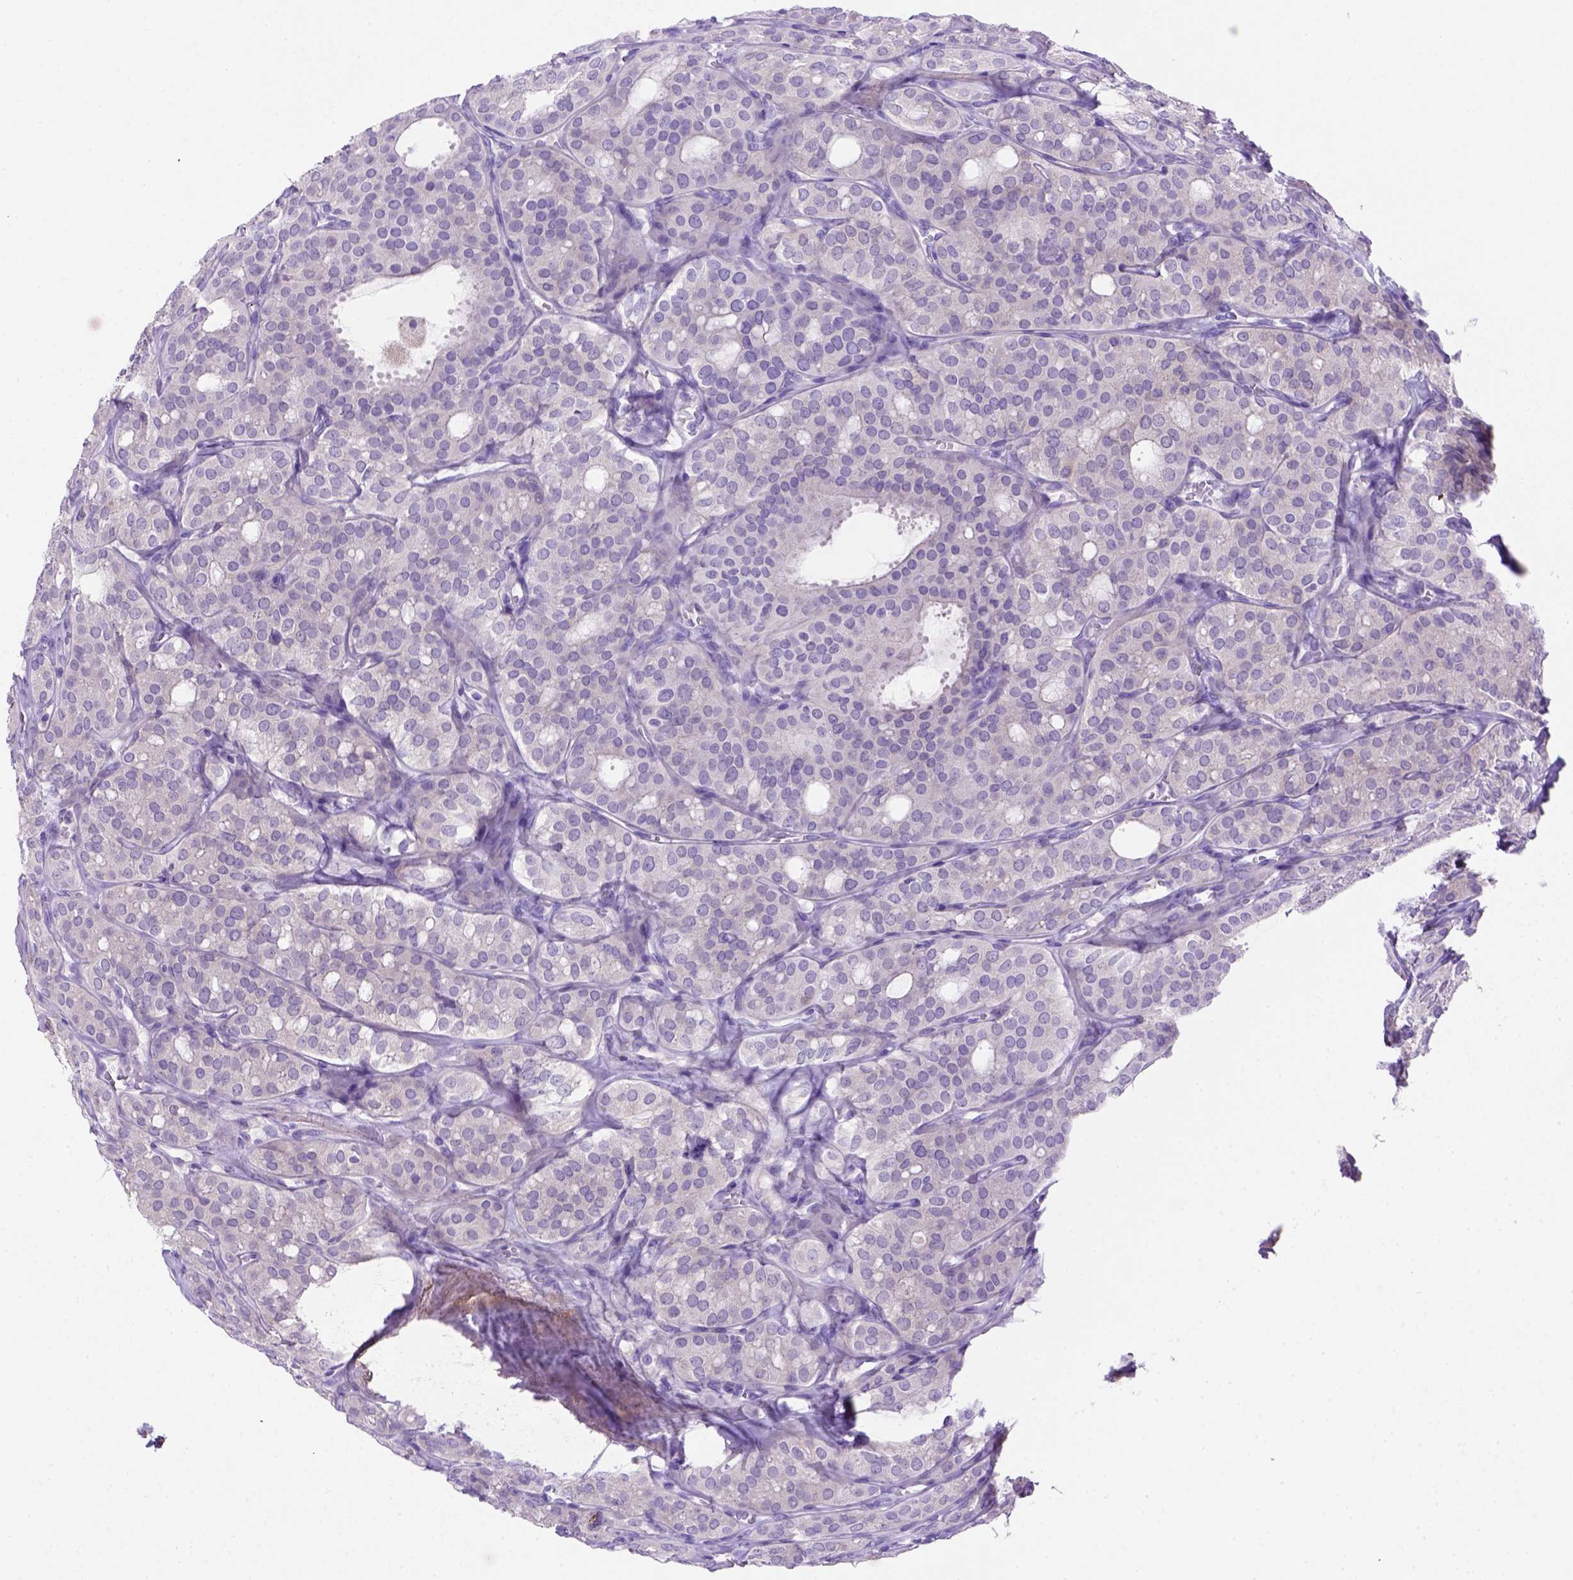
{"staining": {"intensity": "negative", "quantity": "none", "location": "none"}, "tissue": "thyroid cancer", "cell_type": "Tumor cells", "image_type": "cancer", "snomed": [{"axis": "morphology", "description": "Follicular adenoma carcinoma, NOS"}, {"axis": "topography", "description": "Thyroid gland"}], "caption": "This is a photomicrograph of IHC staining of thyroid cancer (follicular adenoma carcinoma), which shows no staining in tumor cells. Nuclei are stained in blue.", "gene": "SIRPD", "patient": {"sex": "male", "age": 75}}